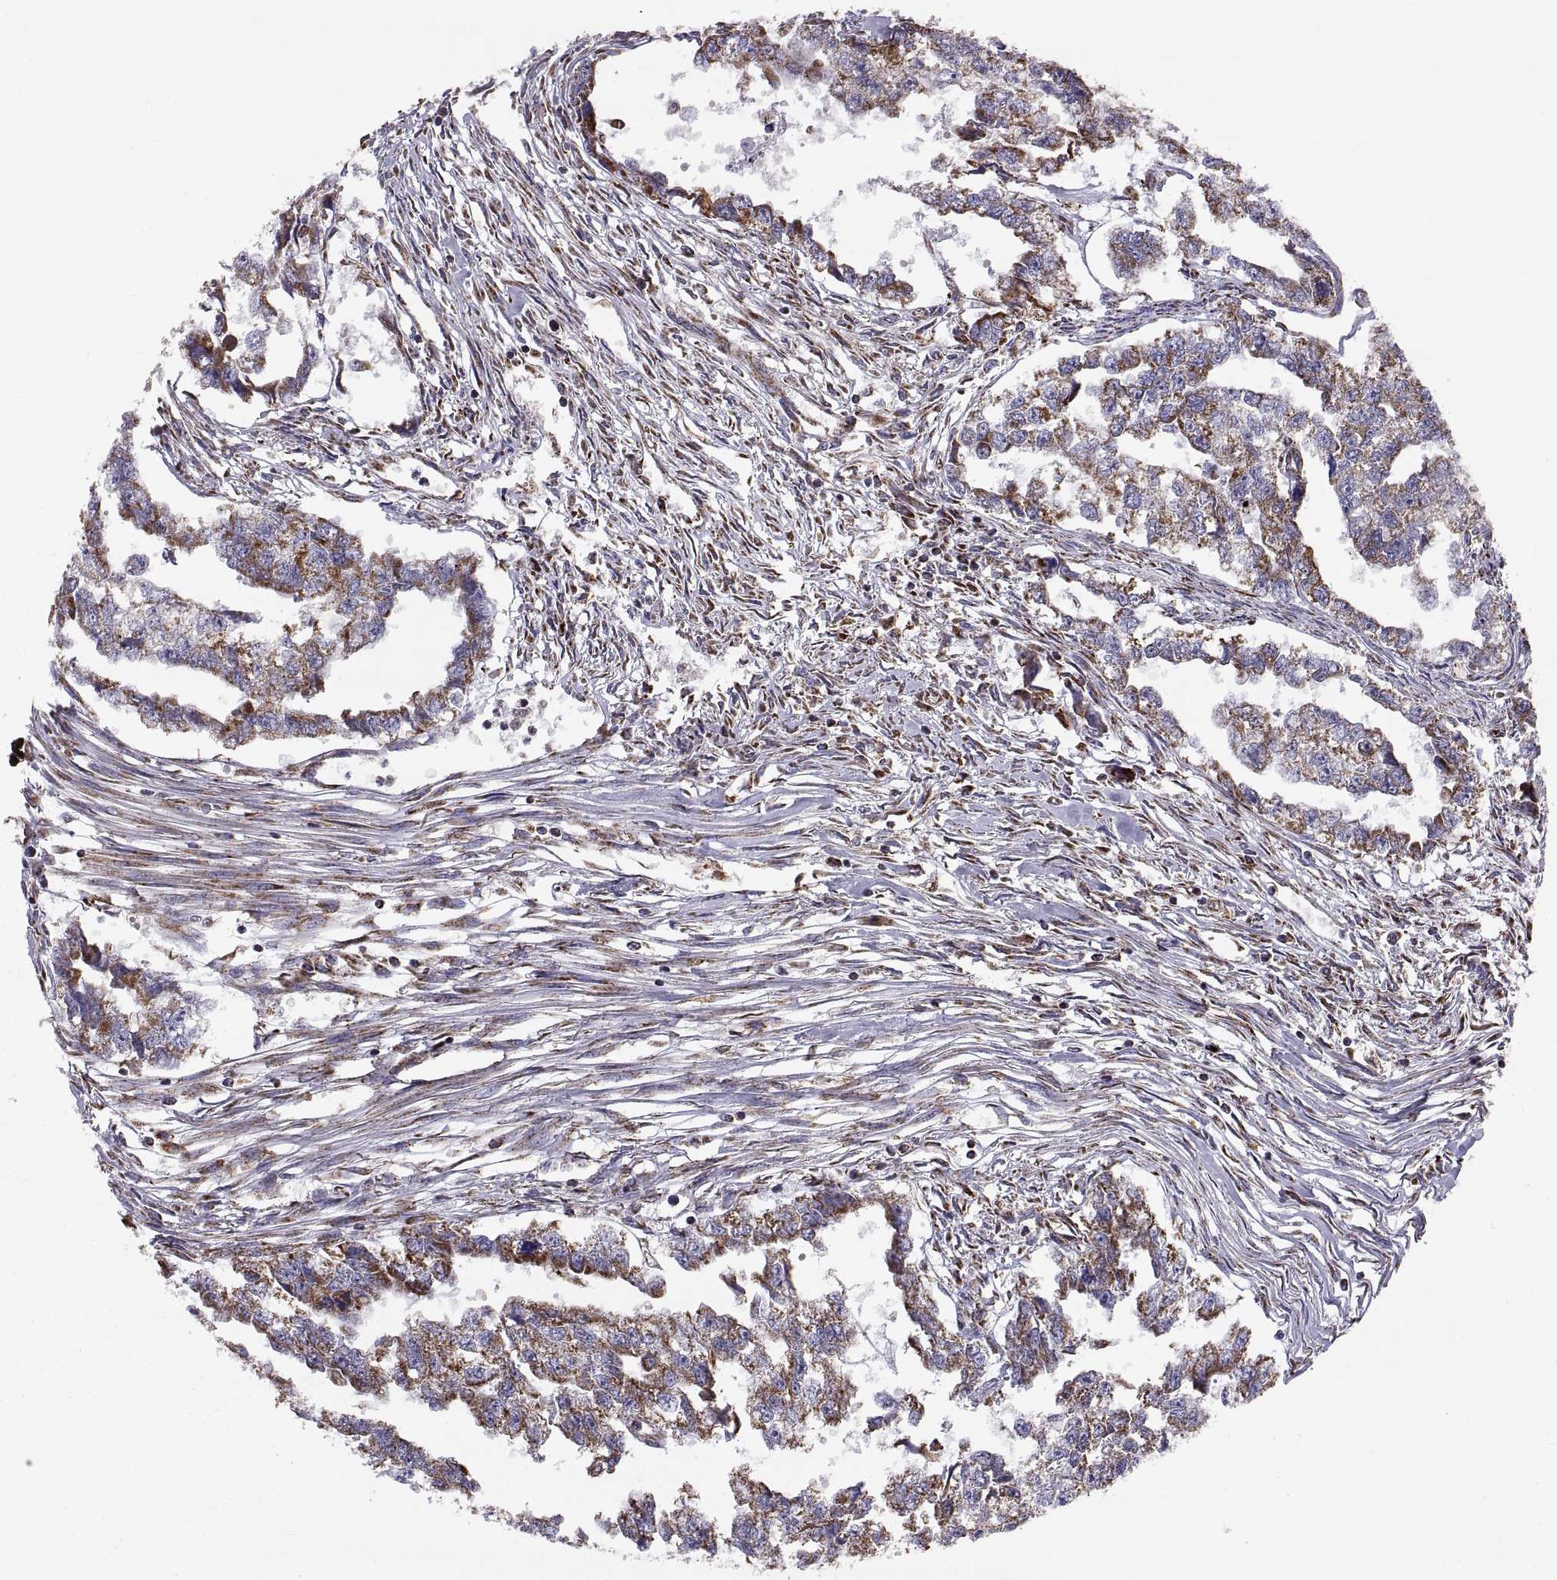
{"staining": {"intensity": "strong", "quantity": ">75%", "location": "cytoplasmic/membranous"}, "tissue": "testis cancer", "cell_type": "Tumor cells", "image_type": "cancer", "snomed": [{"axis": "morphology", "description": "Carcinoma, Embryonal, NOS"}, {"axis": "morphology", "description": "Teratoma, malignant, NOS"}, {"axis": "topography", "description": "Testis"}], "caption": "Protein expression analysis of testis cancer demonstrates strong cytoplasmic/membranous expression in about >75% of tumor cells.", "gene": "ARSD", "patient": {"sex": "male", "age": 44}}